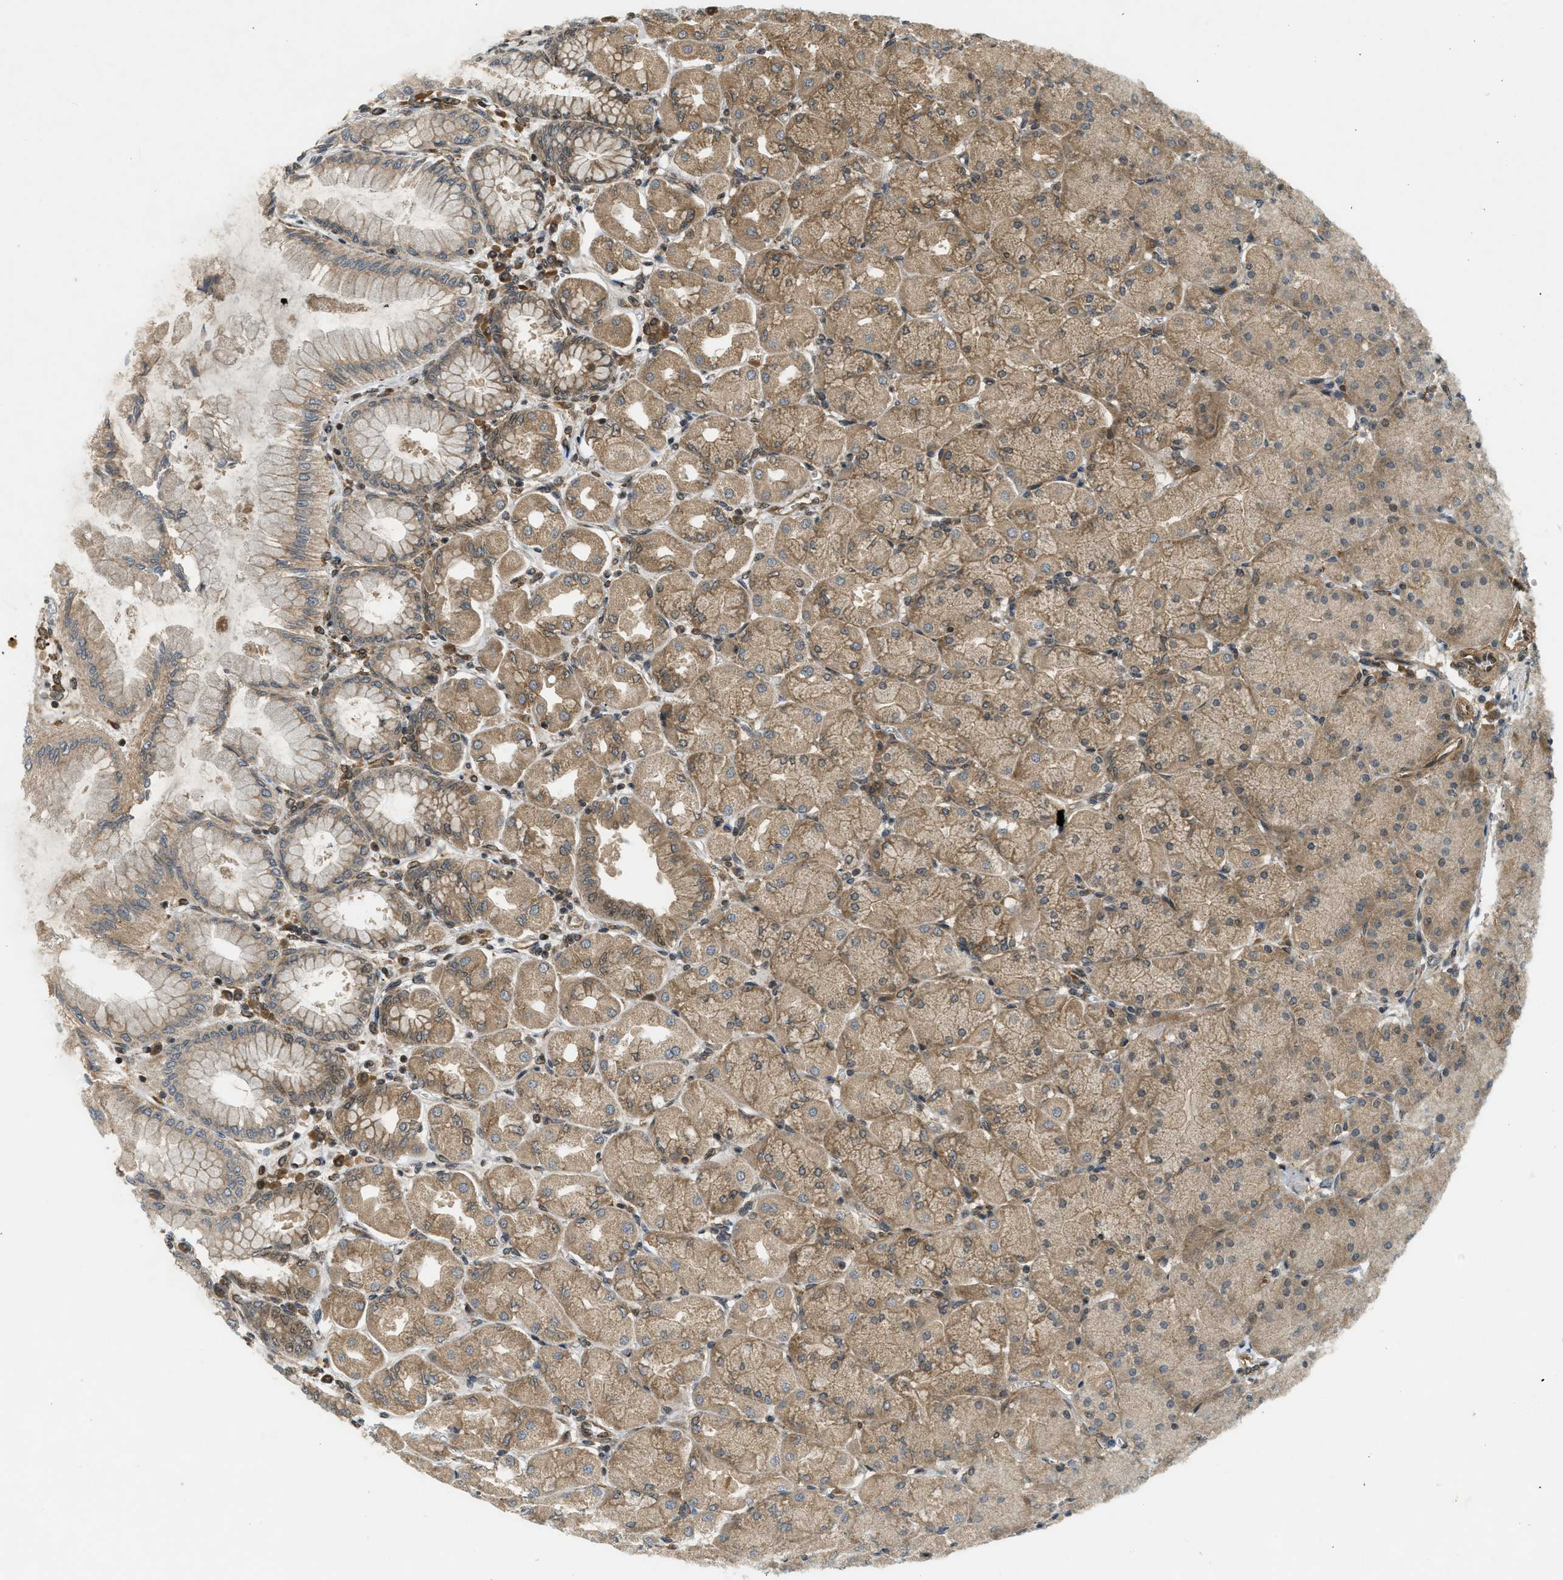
{"staining": {"intensity": "moderate", "quantity": ">75%", "location": "cytoplasmic/membranous"}, "tissue": "stomach", "cell_type": "Glandular cells", "image_type": "normal", "snomed": [{"axis": "morphology", "description": "Normal tissue, NOS"}, {"axis": "topography", "description": "Stomach, upper"}], "caption": "Immunohistochemistry (IHC) histopathology image of benign stomach: human stomach stained using immunohistochemistry reveals medium levels of moderate protein expression localized specifically in the cytoplasmic/membranous of glandular cells, appearing as a cytoplasmic/membranous brown color.", "gene": "EIF2AK3", "patient": {"sex": "female", "age": 56}}